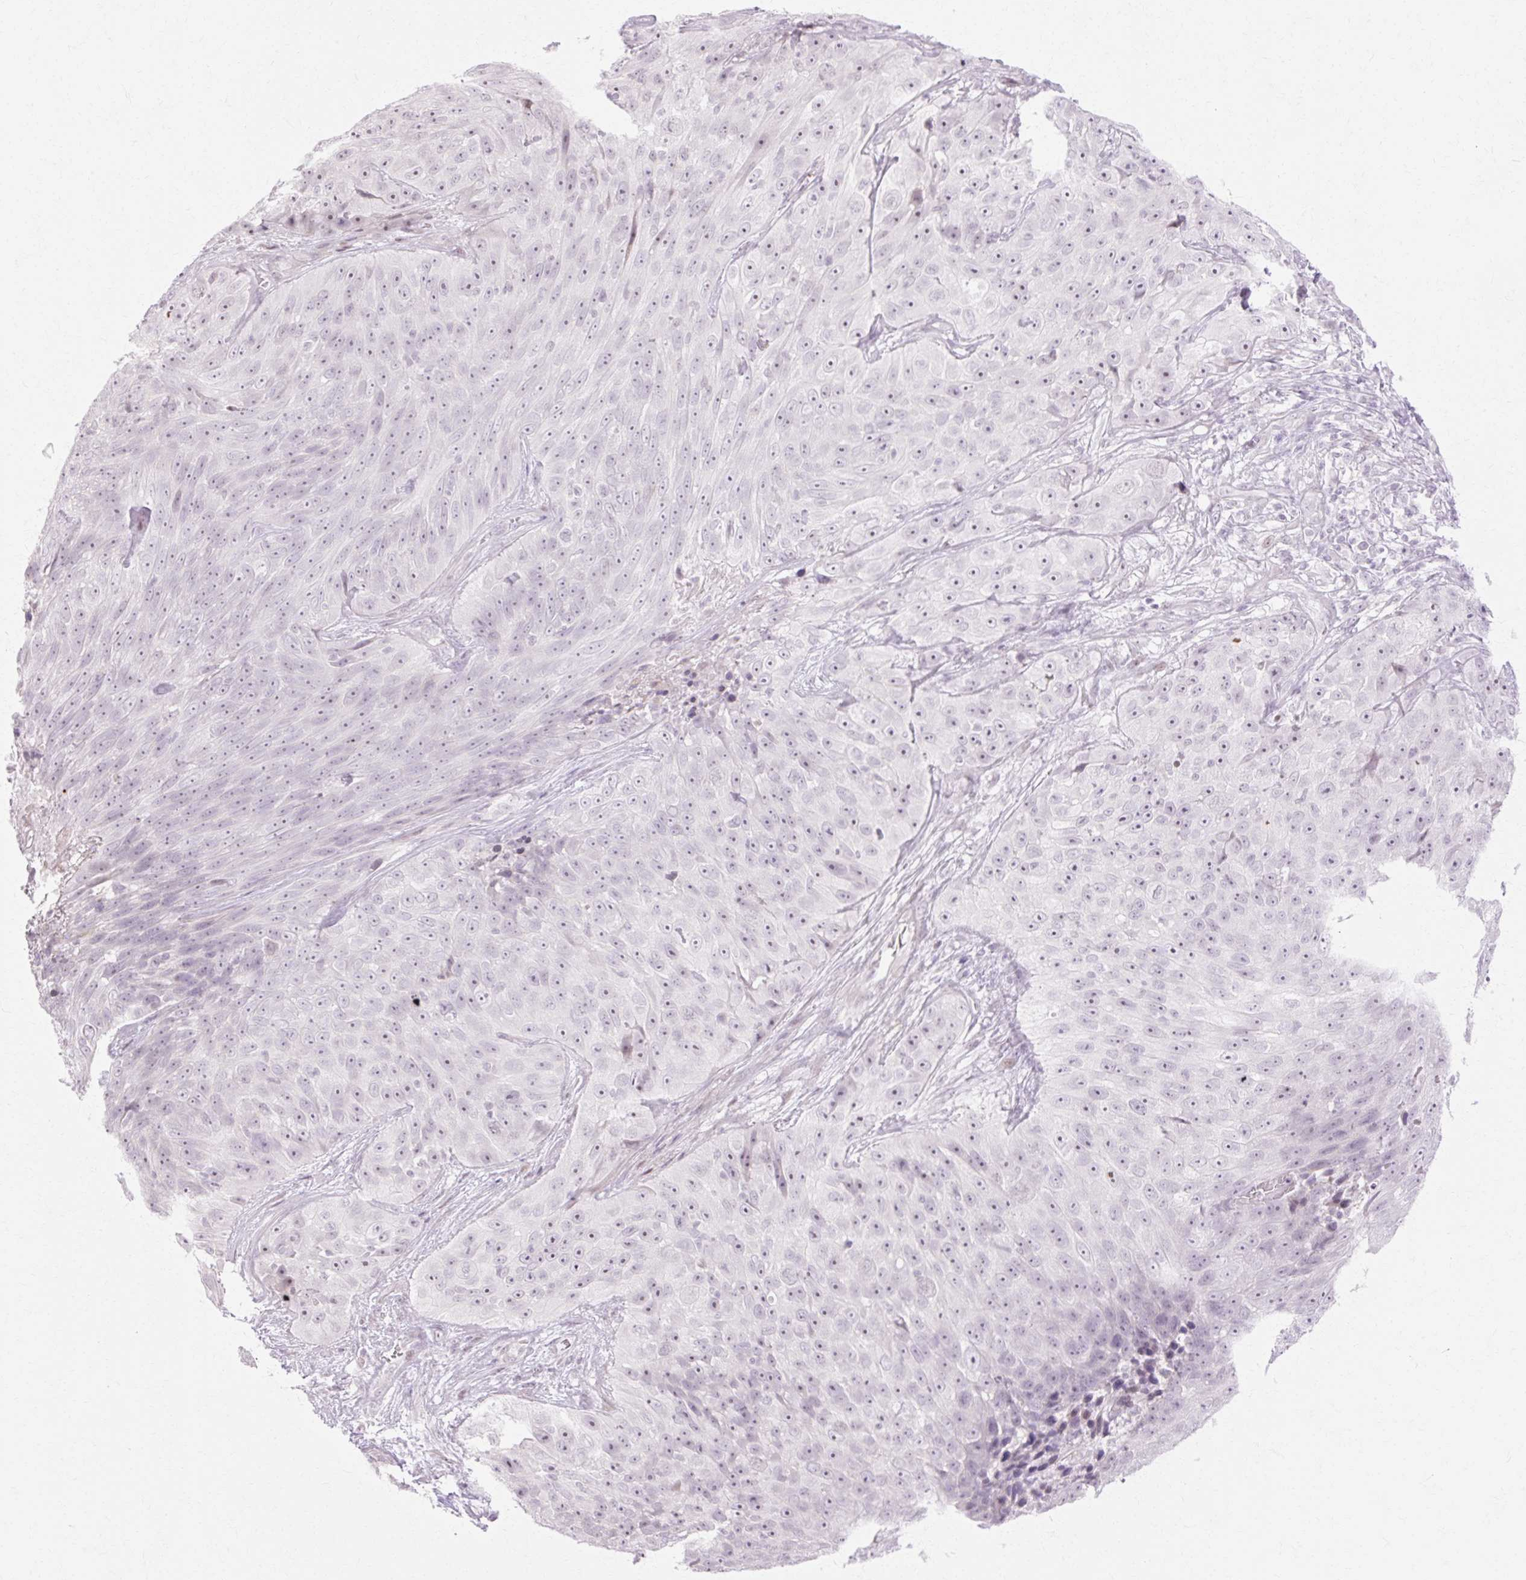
{"staining": {"intensity": "negative", "quantity": "none", "location": "none"}, "tissue": "skin cancer", "cell_type": "Tumor cells", "image_type": "cancer", "snomed": [{"axis": "morphology", "description": "Squamous cell carcinoma, NOS"}, {"axis": "topography", "description": "Skin"}], "caption": "Skin cancer (squamous cell carcinoma) was stained to show a protein in brown. There is no significant positivity in tumor cells. (DAB (3,3'-diaminobenzidine) IHC, high magnification).", "gene": "C3orf49", "patient": {"sex": "female", "age": 87}}